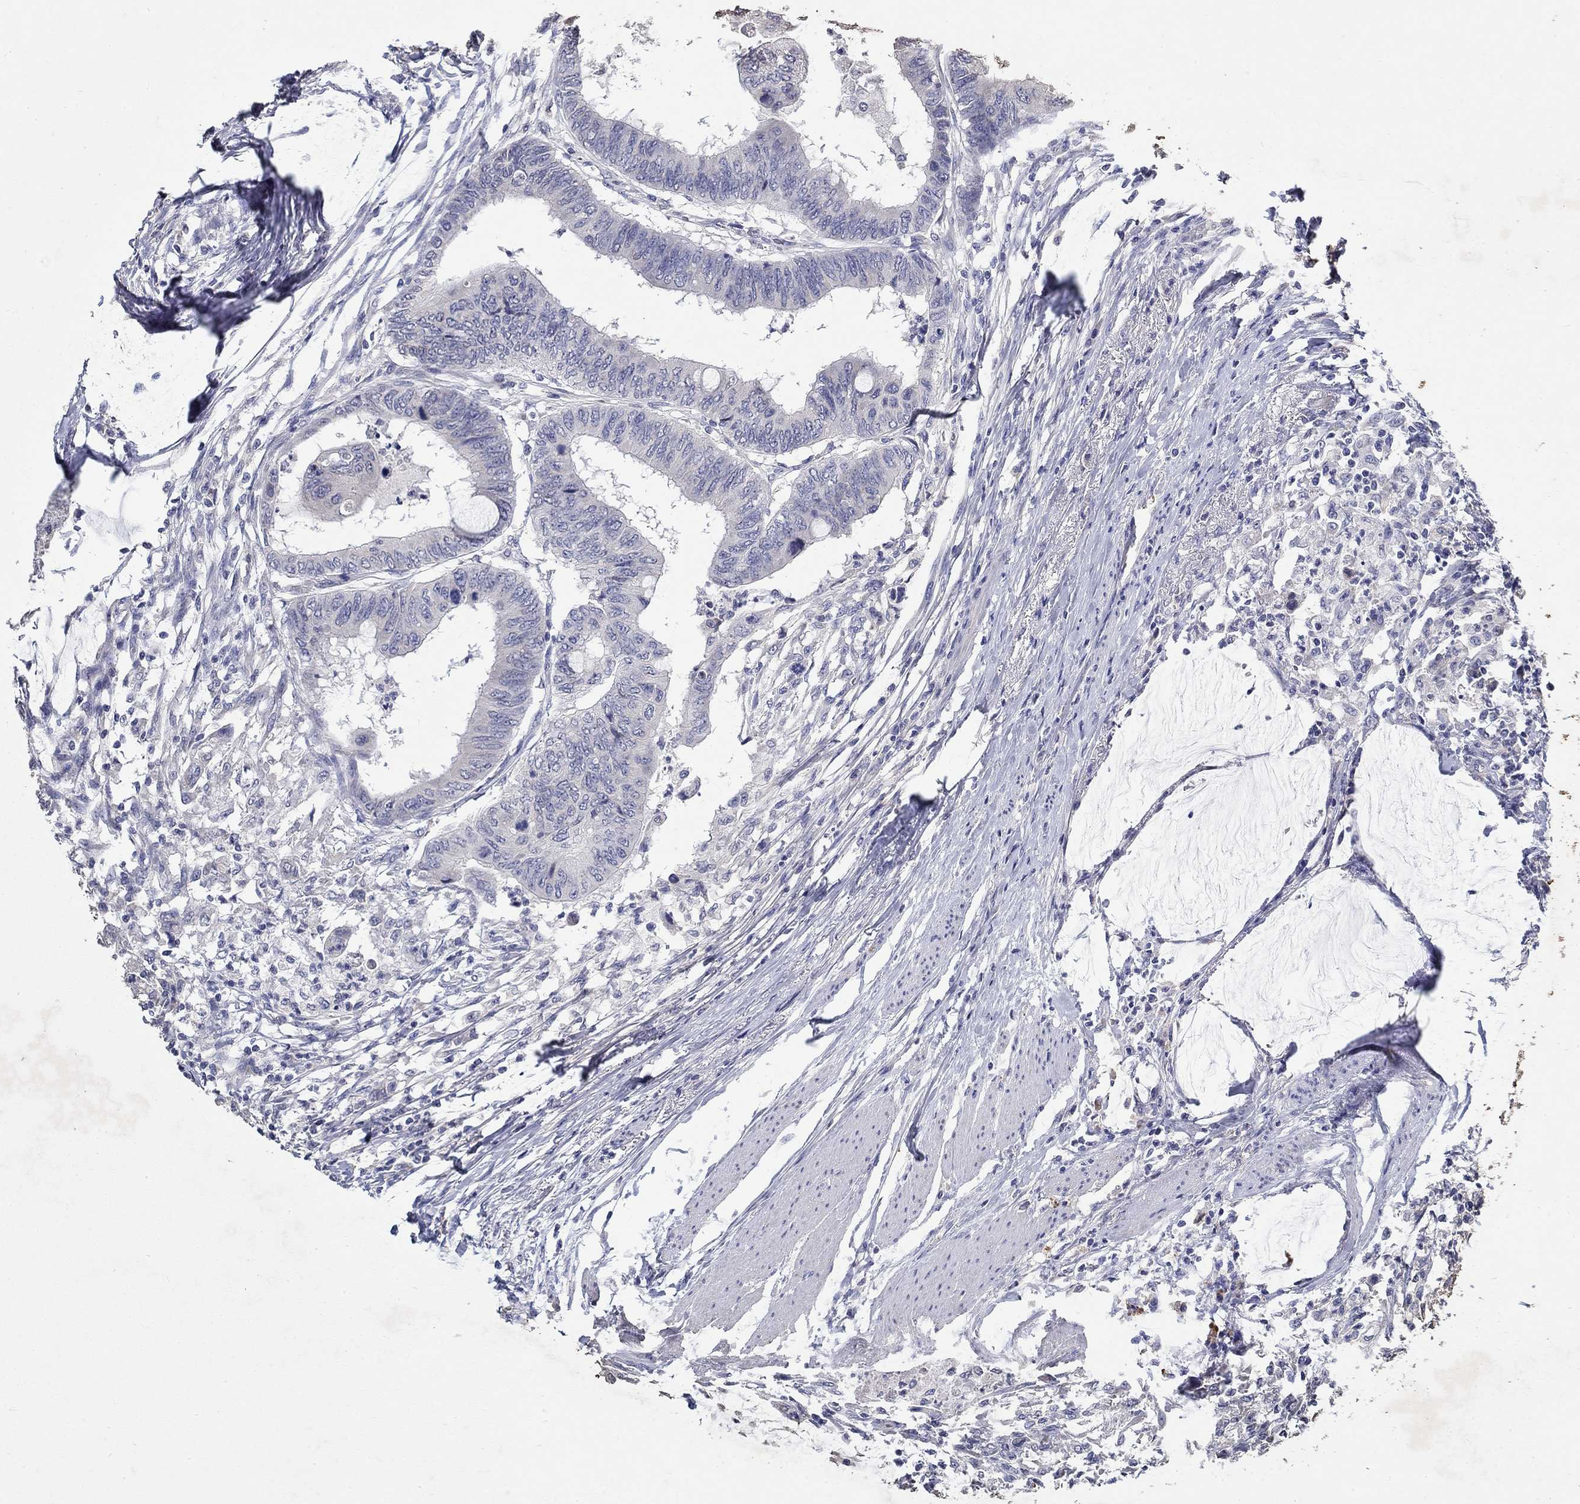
{"staining": {"intensity": "negative", "quantity": "none", "location": "none"}, "tissue": "colorectal cancer", "cell_type": "Tumor cells", "image_type": "cancer", "snomed": [{"axis": "morphology", "description": "Normal tissue, NOS"}, {"axis": "morphology", "description": "Adenocarcinoma, NOS"}, {"axis": "topography", "description": "Rectum"}, {"axis": "topography", "description": "Peripheral nerve tissue"}], "caption": "Colorectal adenocarcinoma was stained to show a protein in brown. There is no significant staining in tumor cells.", "gene": "PROZ", "patient": {"sex": "male", "age": 92}}